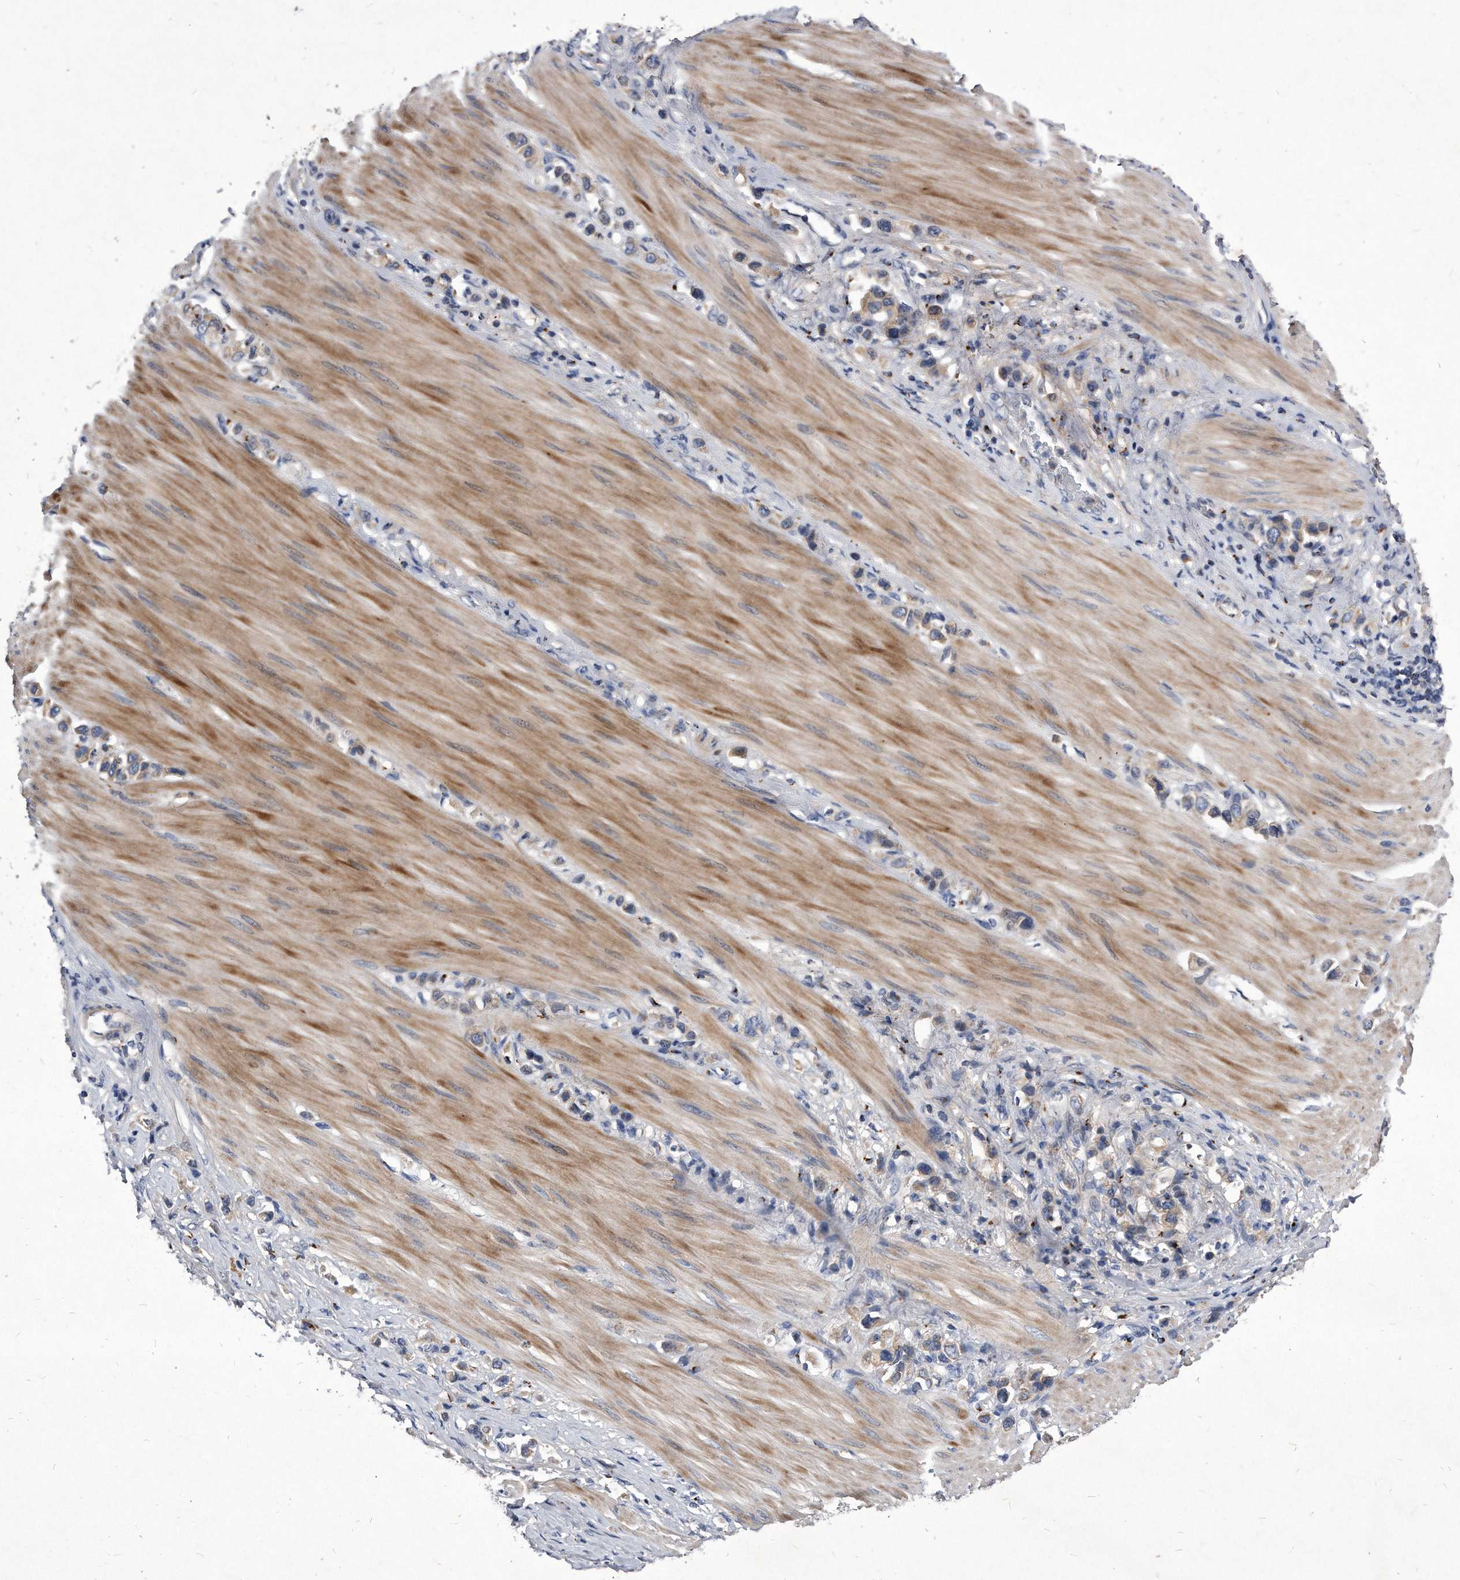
{"staining": {"intensity": "weak", "quantity": ">75%", "location": "cytoplasmic/membranous"}, "tissue": "stomach cancer", "cell_type": "Tumor cells", "image_type": "cancer", "snomed": [{"axis": "morphology", "description": "Adenocarcinoma, NOS"}, {"axis": "topography", "description": "Stomach"}], "caption": "Brown immunohistochemical staining in stomach cancer exhibits weak cytoplasmic/membranous expression in about >75% of tumor cells.", "gene": "MGAT4A", "patient": {"sex": "female", "age": 65}}